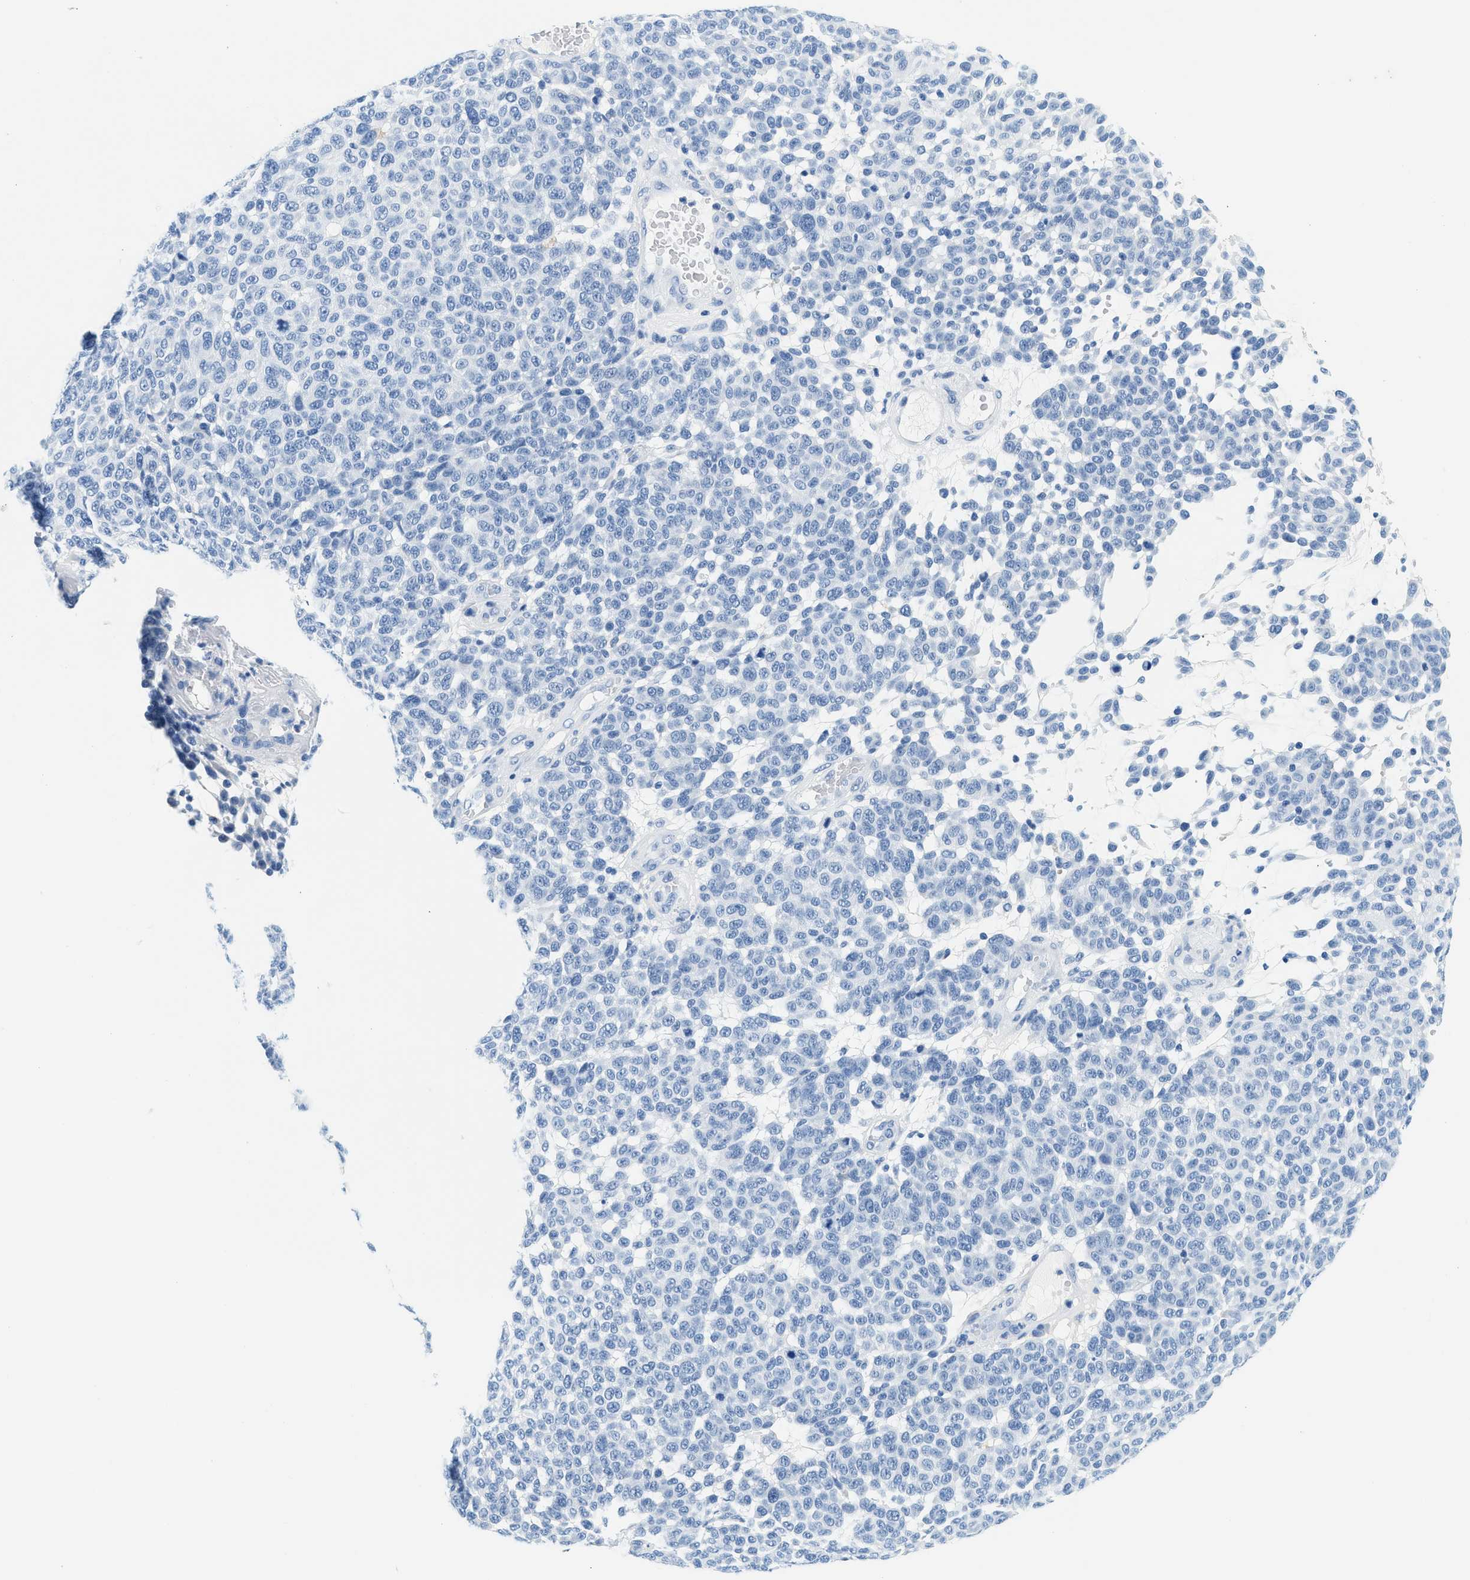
{"staining": {"intensity": "negative", "quantity": "none", "location": "none"}, "tissue": "melanoma", "cell_type": "Tumor cells", "image_type": "cancer", "snomed": [{"axis": "morphology", "description": "Malignant melanoma, NOS"}, {"axis": "topography", "description": "Skin"}], "caption": "The immunohistochemistry (IHC) photomicrograph has no significant expression in tumor cells of malignant melanoma tissue.", "gene": "STXBP2", "patient": {"sex": "male", "age": 59}}